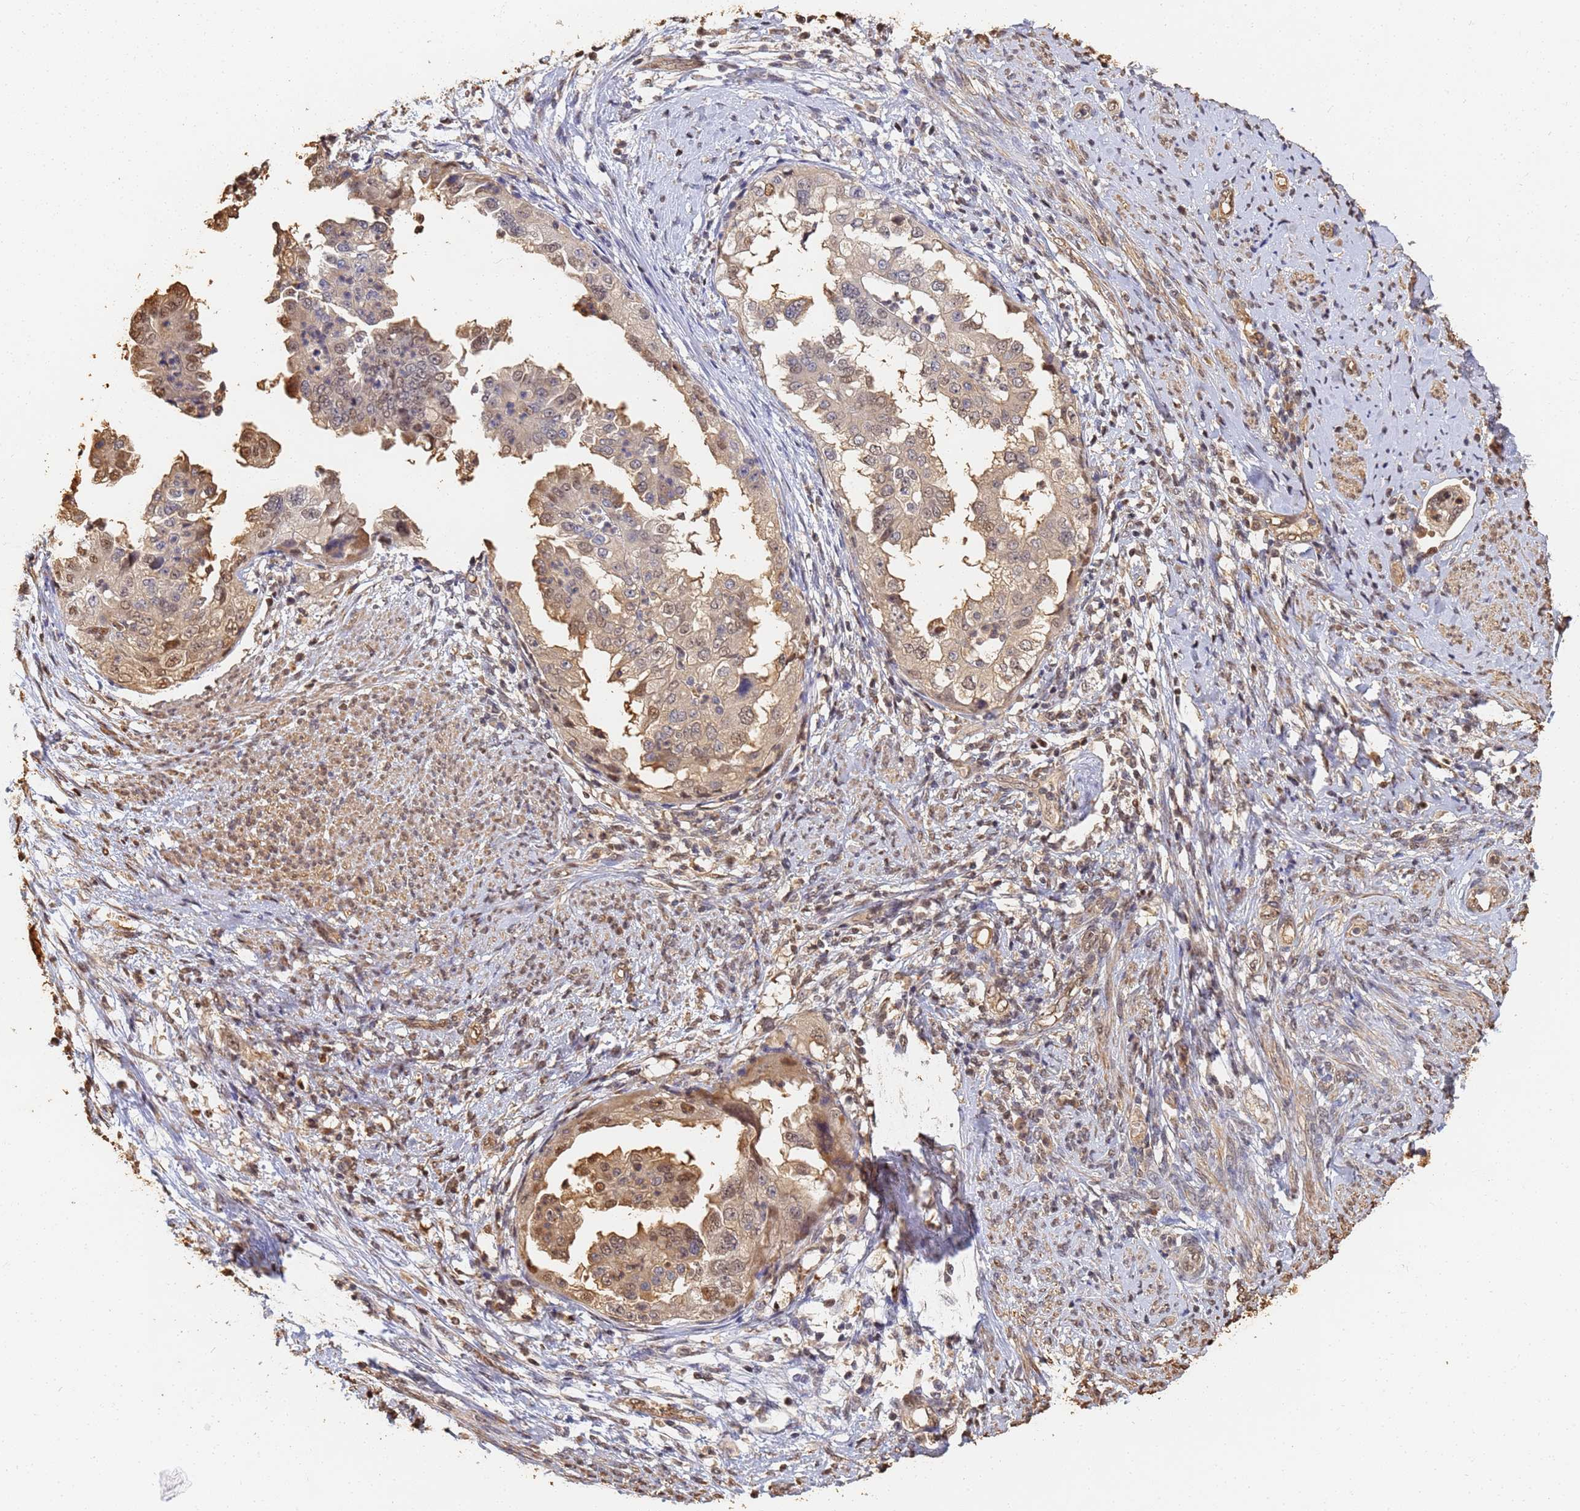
{"staining": {"intensity": "moderate", "quantity": "25%-75%", "location": "cytoplasmic/membranous,nuclear"}, "tissue": "endometrial cancer", "cell_type": "Tumor cells", "image_type": "cancer", "snomed": [{"axis": "morphology", "description": "Adenocarcinoma, NOS"}, {"axis": "topography", "description": "Endometrium"}], "caption": "Brown immunohistochemical staining in human endometrial adenocarcinoma exhibits moderate cytoplasmic/membranous and nuclear staining in approximately 25%-75% of tumor cells.", "gene": "JAK2", "patient": {"sex": "female", "age": 85}}